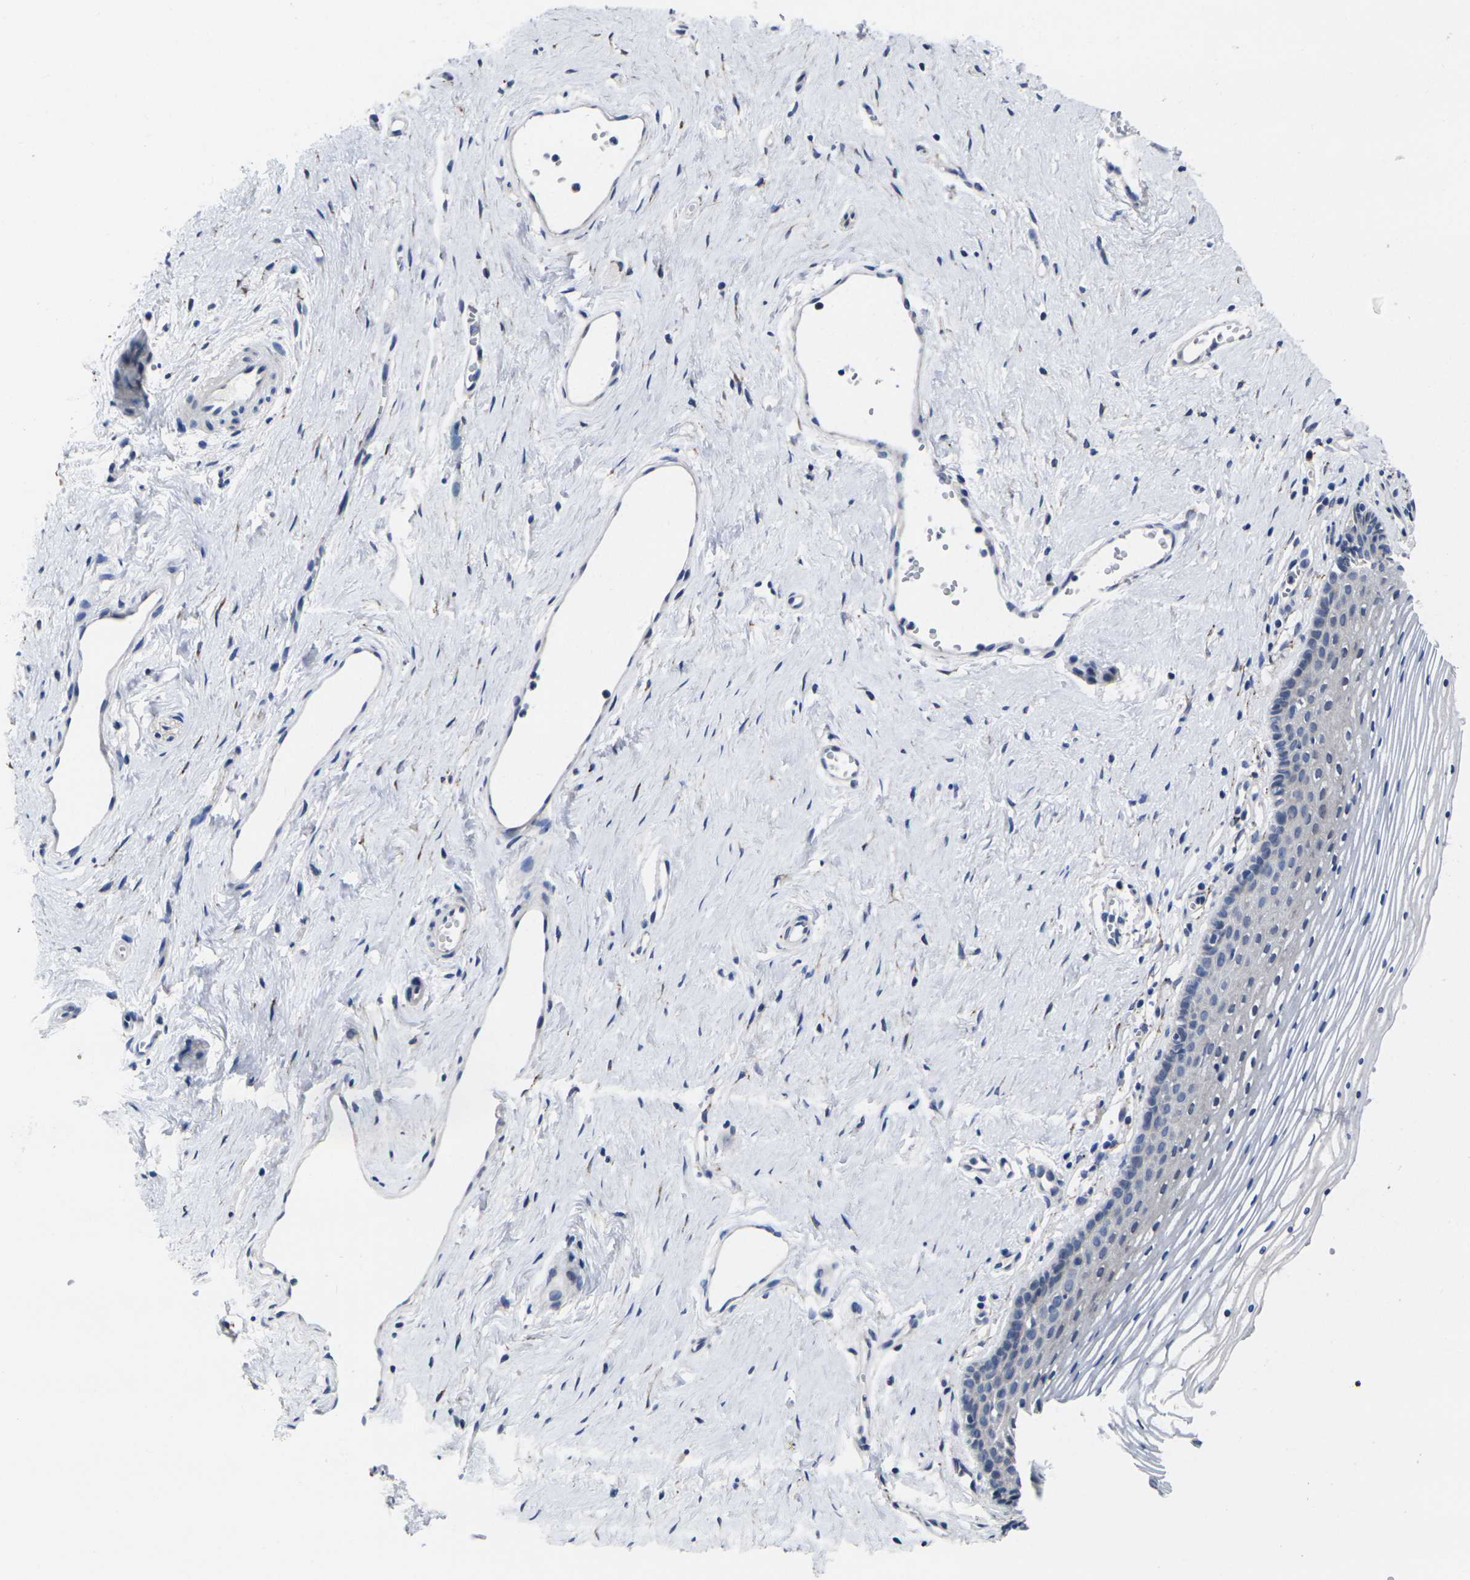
{"staining": {"intensity": "negative", "quantity": "none", "location": "none"}, "tissue": "vagina", "cell_type": "Squamous epithelial cells", "image_type": "normal", "snomed": [{"axis": "morphology", "description": "Normal tissue, NOS"}, {"axis": "topography", "description": "Vagina"}], "caption": "Human vagina stained for a protein using immunohistochemistry (IHC) reveals no expression in squamous epithelial cells.", "gene": "CYP2C8", "patient": {"sex": "female", "age": 32}}